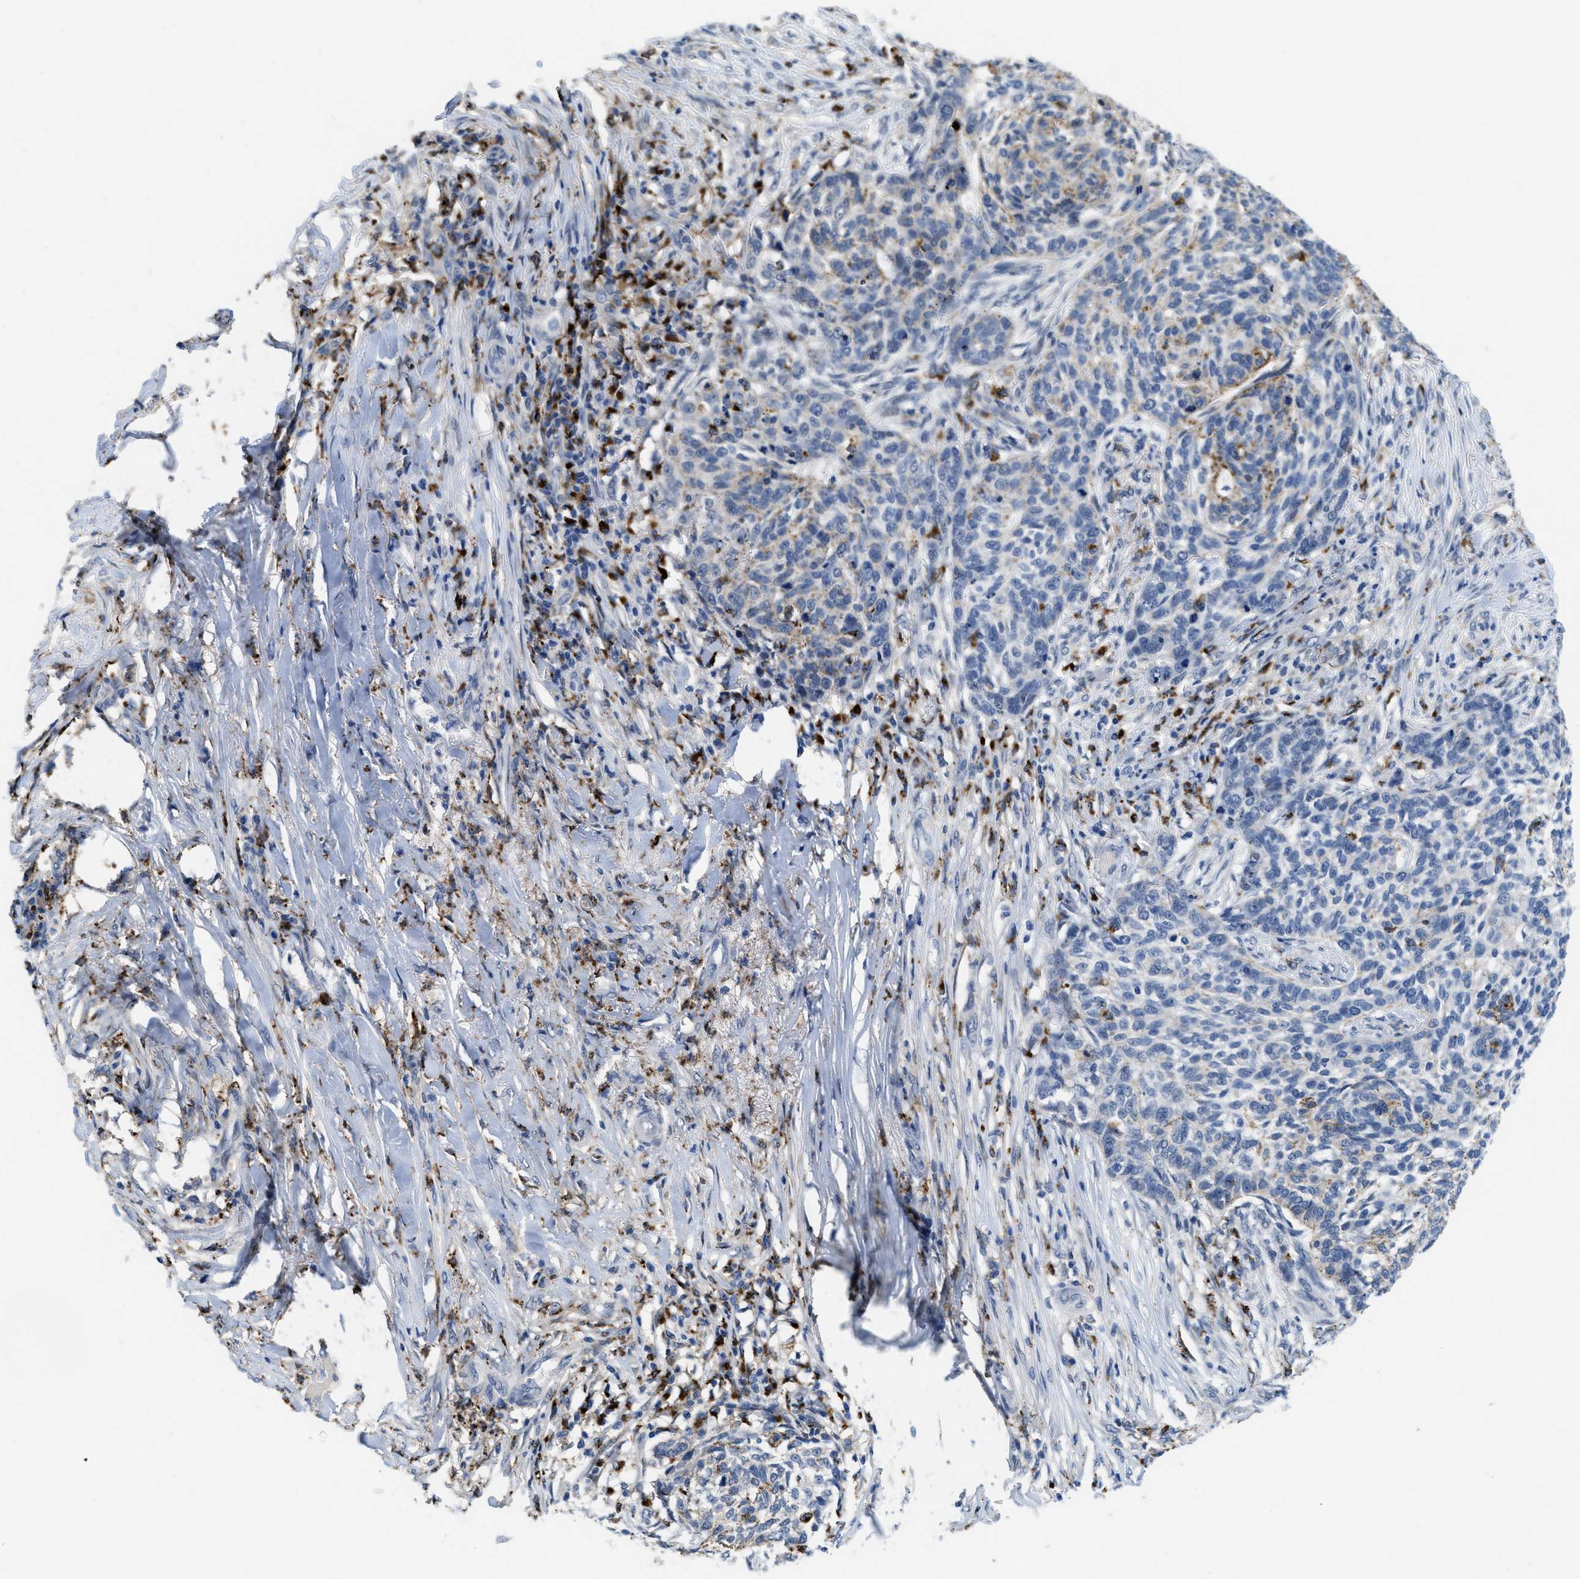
{"staining": {"intensity": "moderate", "quantity": "<25%", "location": "cytoplasmic/membranous"}, "tissue": "skin cancer", "cell_type": "Tumor cells", "image_type": "cancer", "snomed": [{"axis": "morphology", "description": "Basal cell carcinoma"}, {"axis": "topography", "description": "Skin"}], "caption": "Immunohistochemical staining of skin cancer reveals low levels of moderate cytoplasmic/membranous expression in about <25% of tumor cells.", "gene": "BMPR2", "patient": {"sex": "male", "age": 85}}